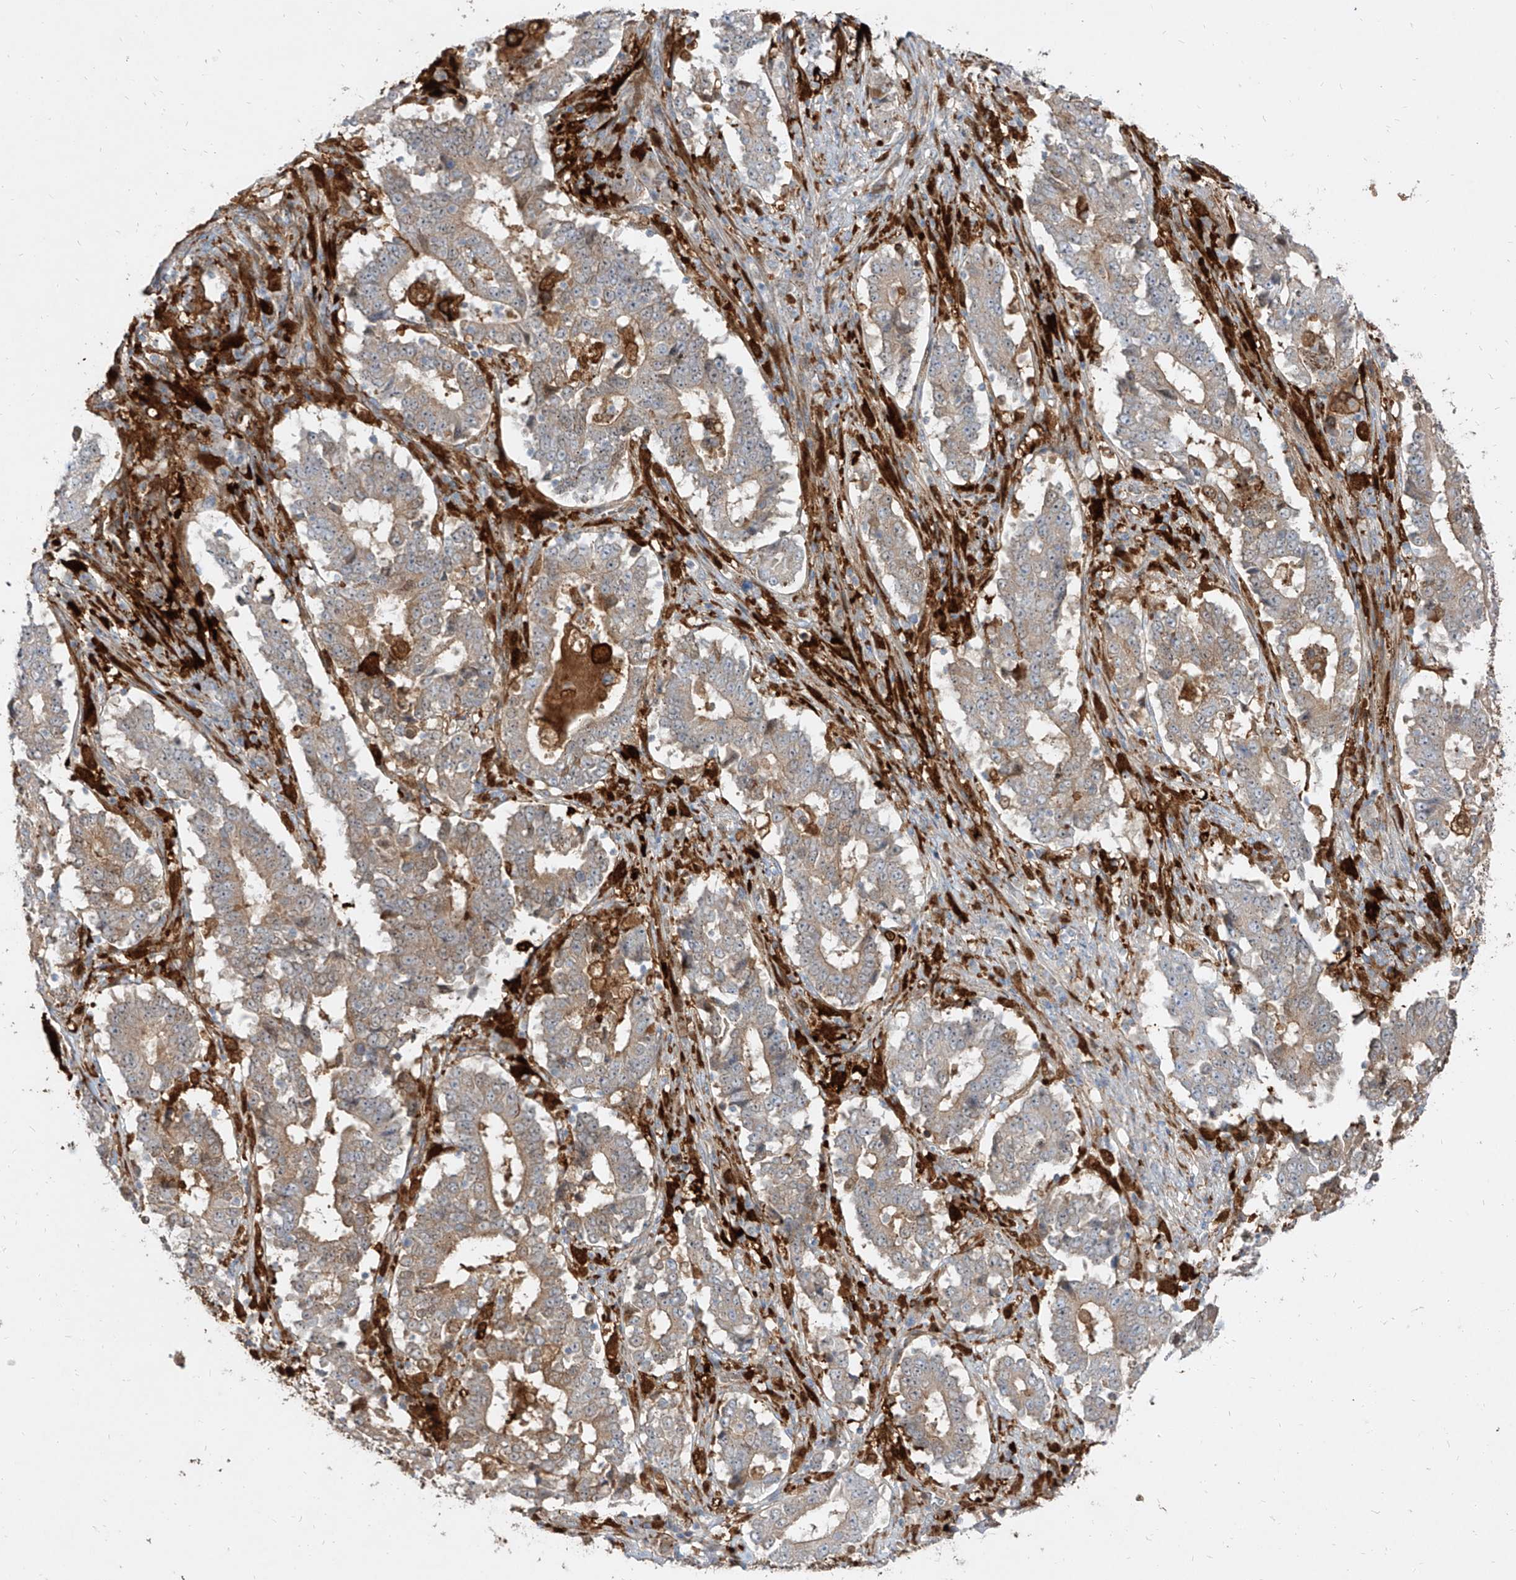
{"staining": {"intensity": "weak", "quantity": ">75%", "location": "cytoplasmic/membranous"}, "tissue": "stomach cancer", "cell_type": "Tumor cells", "image_type": "cancer", "snomed": [{"axis": "morphology", "description": "Adenocarcinoma, NOS"}, {"axis": "topography", "description": "Stomach"}], "caption": "Human stomach cancer stained with a brown dye displays weak cytoplasmic/membranous positive positivity in approximately >75% of tumor cells.", "gene": "KYNU", "patient": {"sex": "male", "age": 59}}